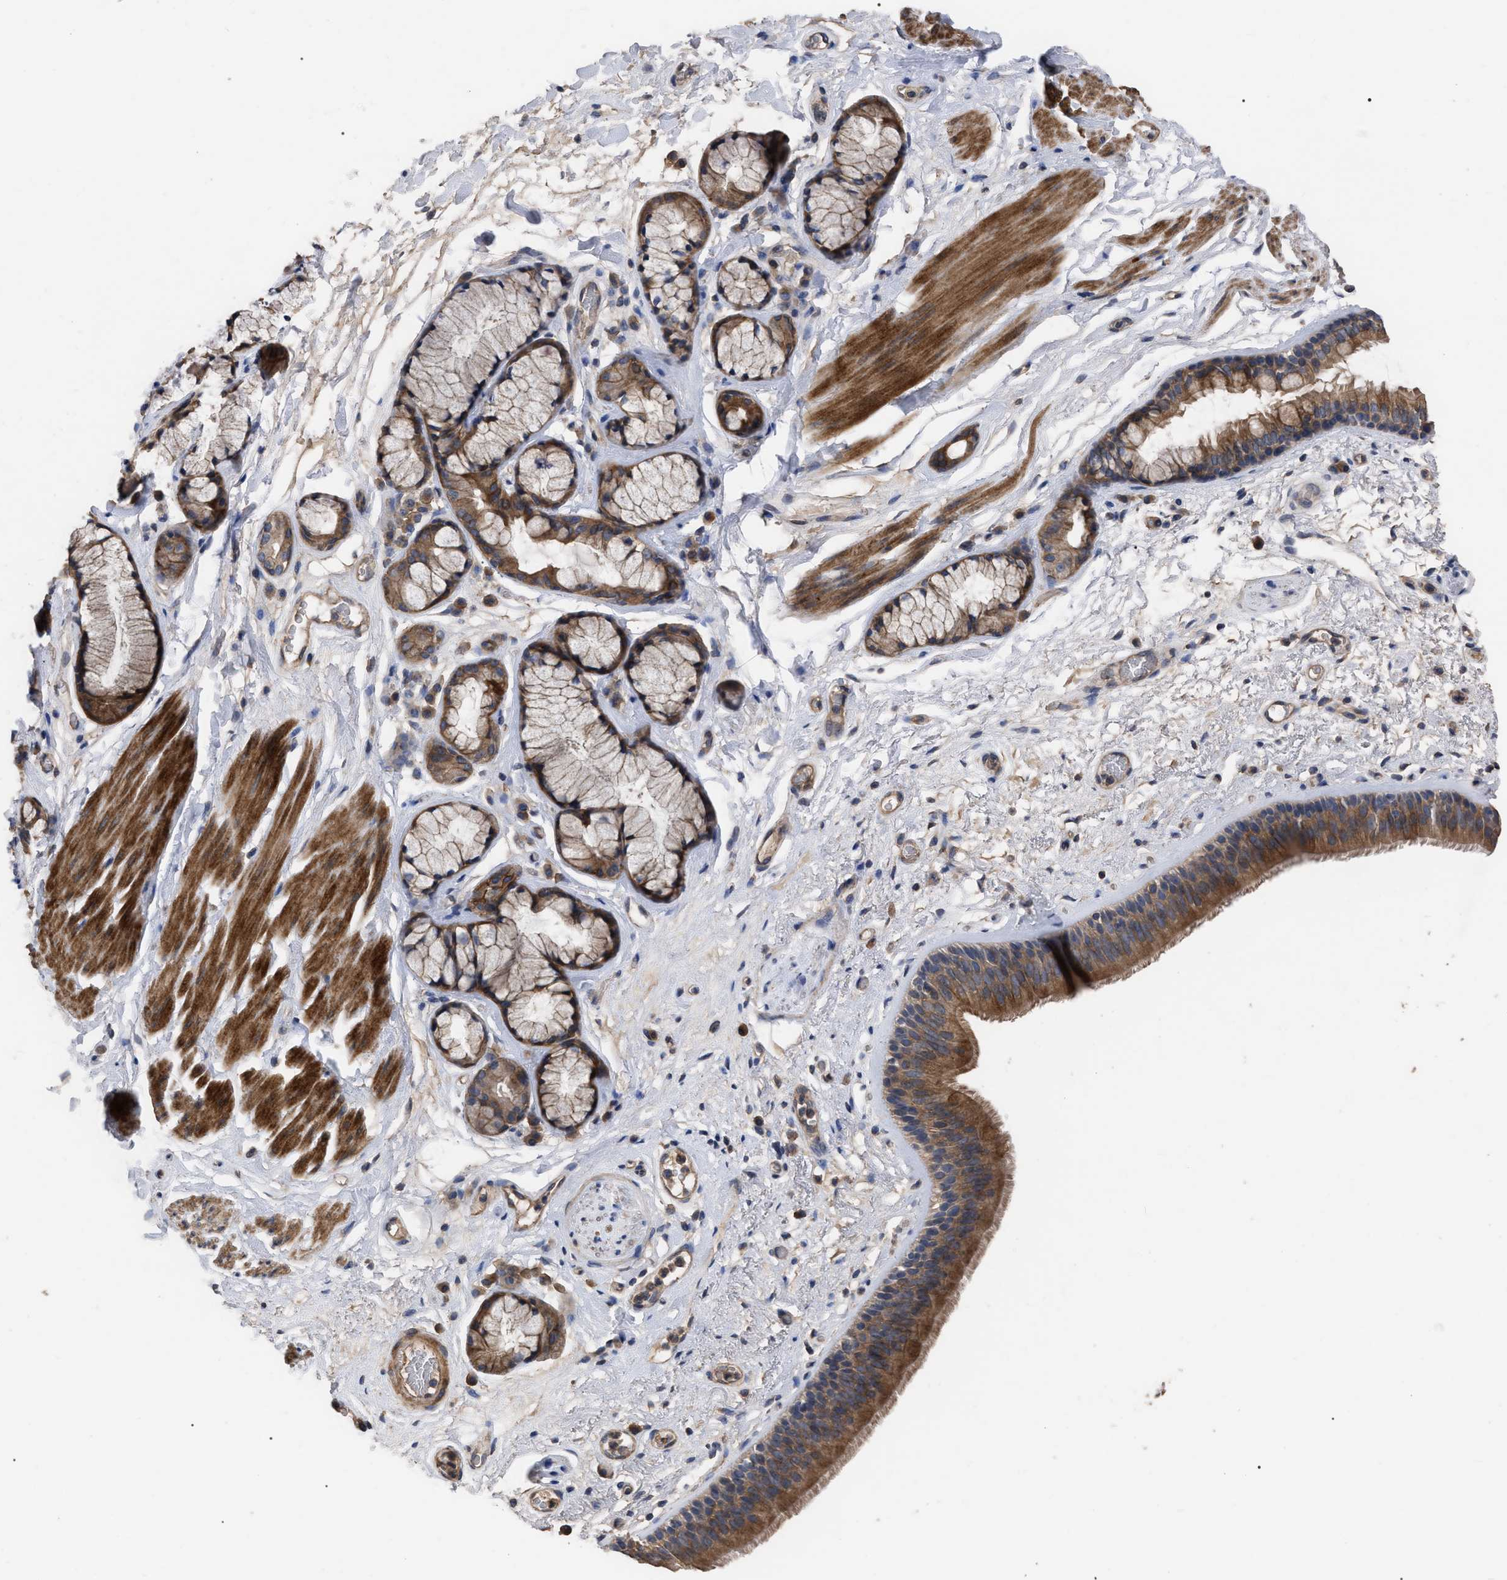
{"staining": {"intensity": "strong", "quantity": ">75%", "location": "cytoplasmic/membranous"}, "tissue": "bronchus", "cell_type": "Respiratory epithelial cells", "image_type": "normal", "snomed": [{"axis": "morphology", "description": "Normal tissue, NOS"}, {"axis": "topography", "description": "Cartilage tissue"}], "caption": "Normal bronchus demonstrates strong cytoplasmic/membranous expression in approximately >75% of respiratory epithelial cells, visualized by immunohistochemistry. The staining is performed using DAB (3,3'-diaminobenzidine) brown chromogen to label protein expression. The nuclei are counter-stained blue using hematoxylin.", "gene": "BTN2A1", "patient": {"sex": "female", "age": 63}}